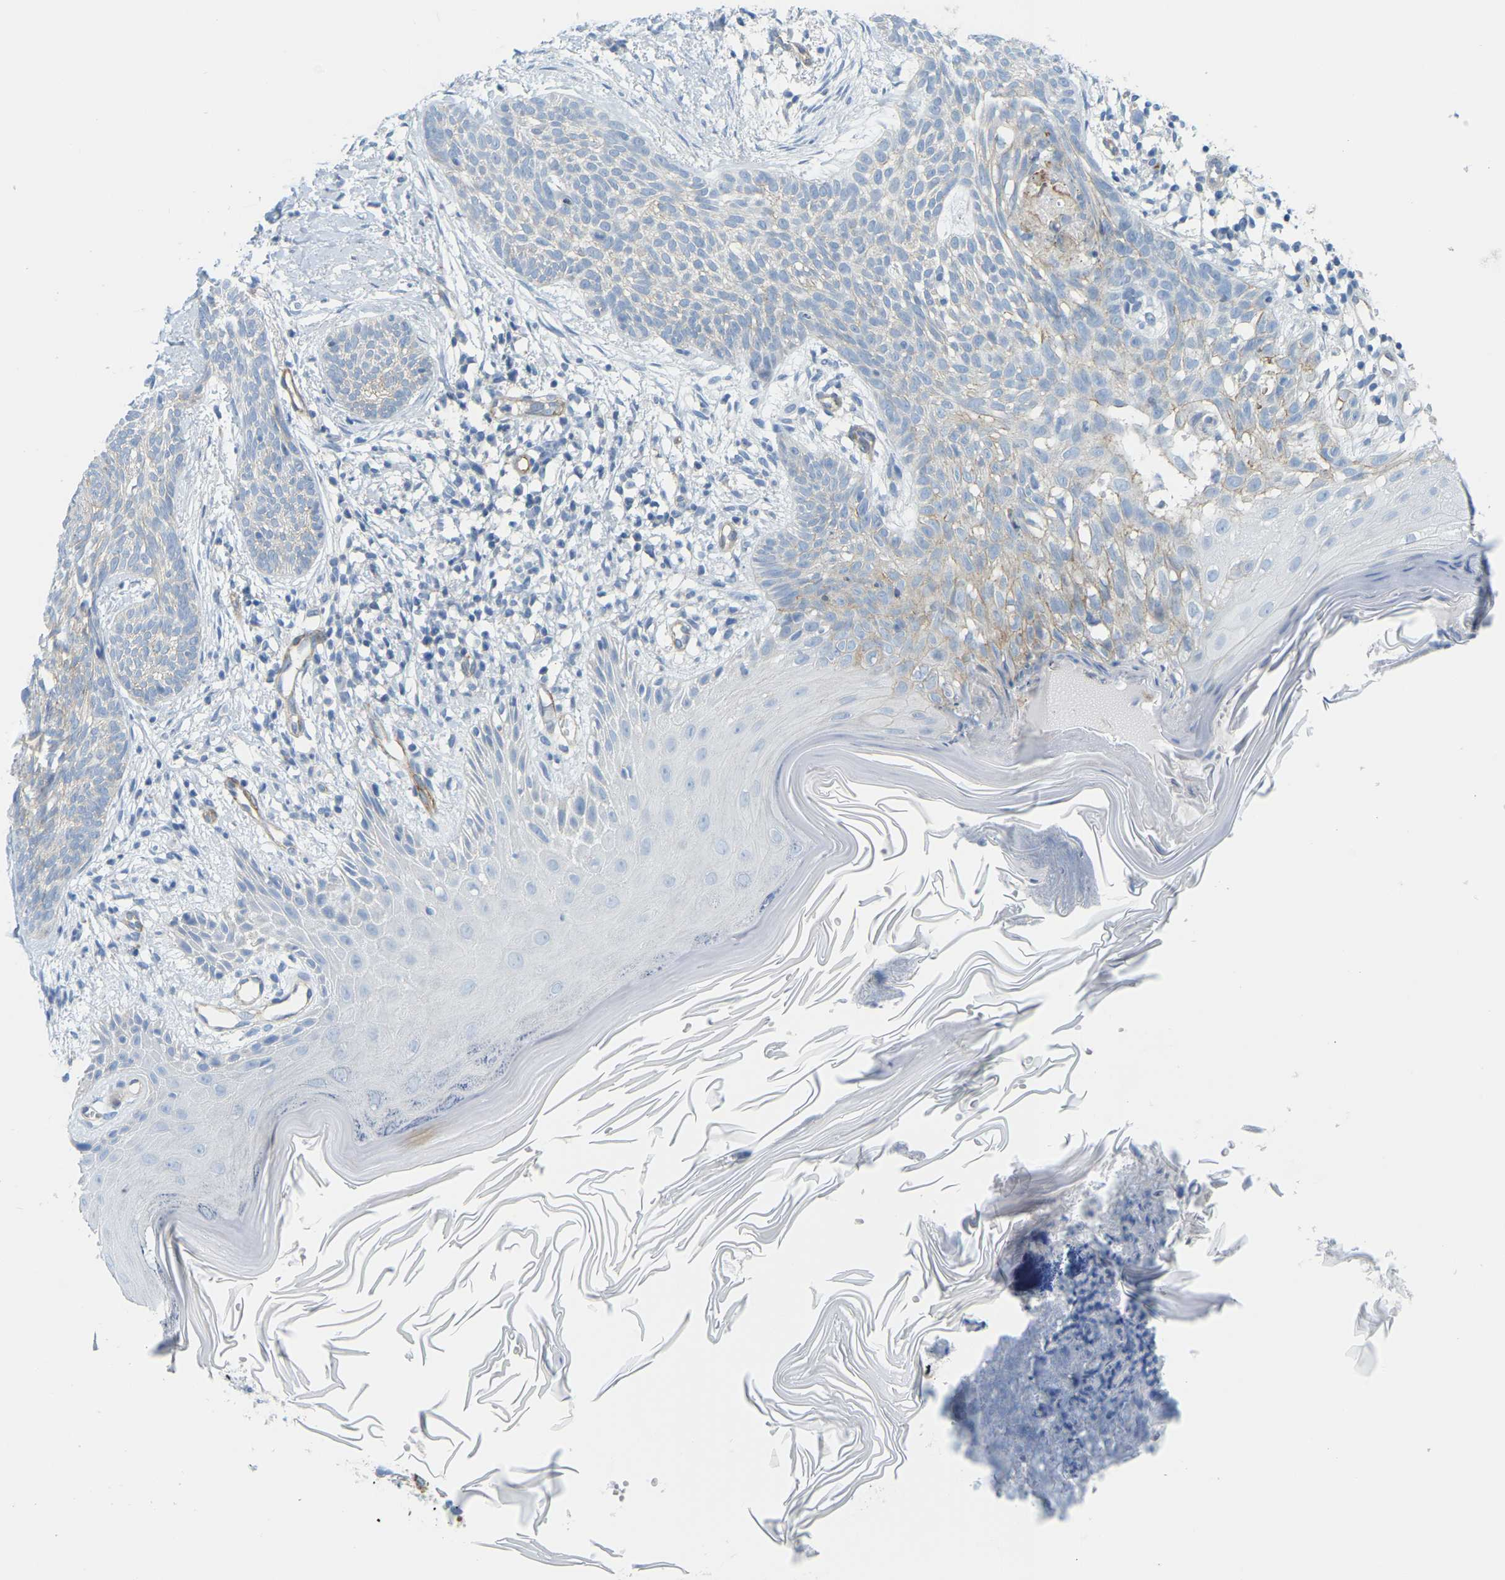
{"staining": {"intensity": "negative", "quantity": "none", "location": "none"}, "tissue": "skin cancer", "cell_type": "Tumor cells", "image_type": "cancer", "snomed": [{"axis": "morphology", "description": "Basal cell carcinoma"}, {"axis": "topography", "description": "Skin"}], "caption": "The IHC image has no significant expression in tumor cells of skin basal cell carcinoma tissue. (DAB IHC visualized using brightfield microscopy, high magnification).", "gene": "MYL3", "patient": {"sex": "female", "age": 59}}